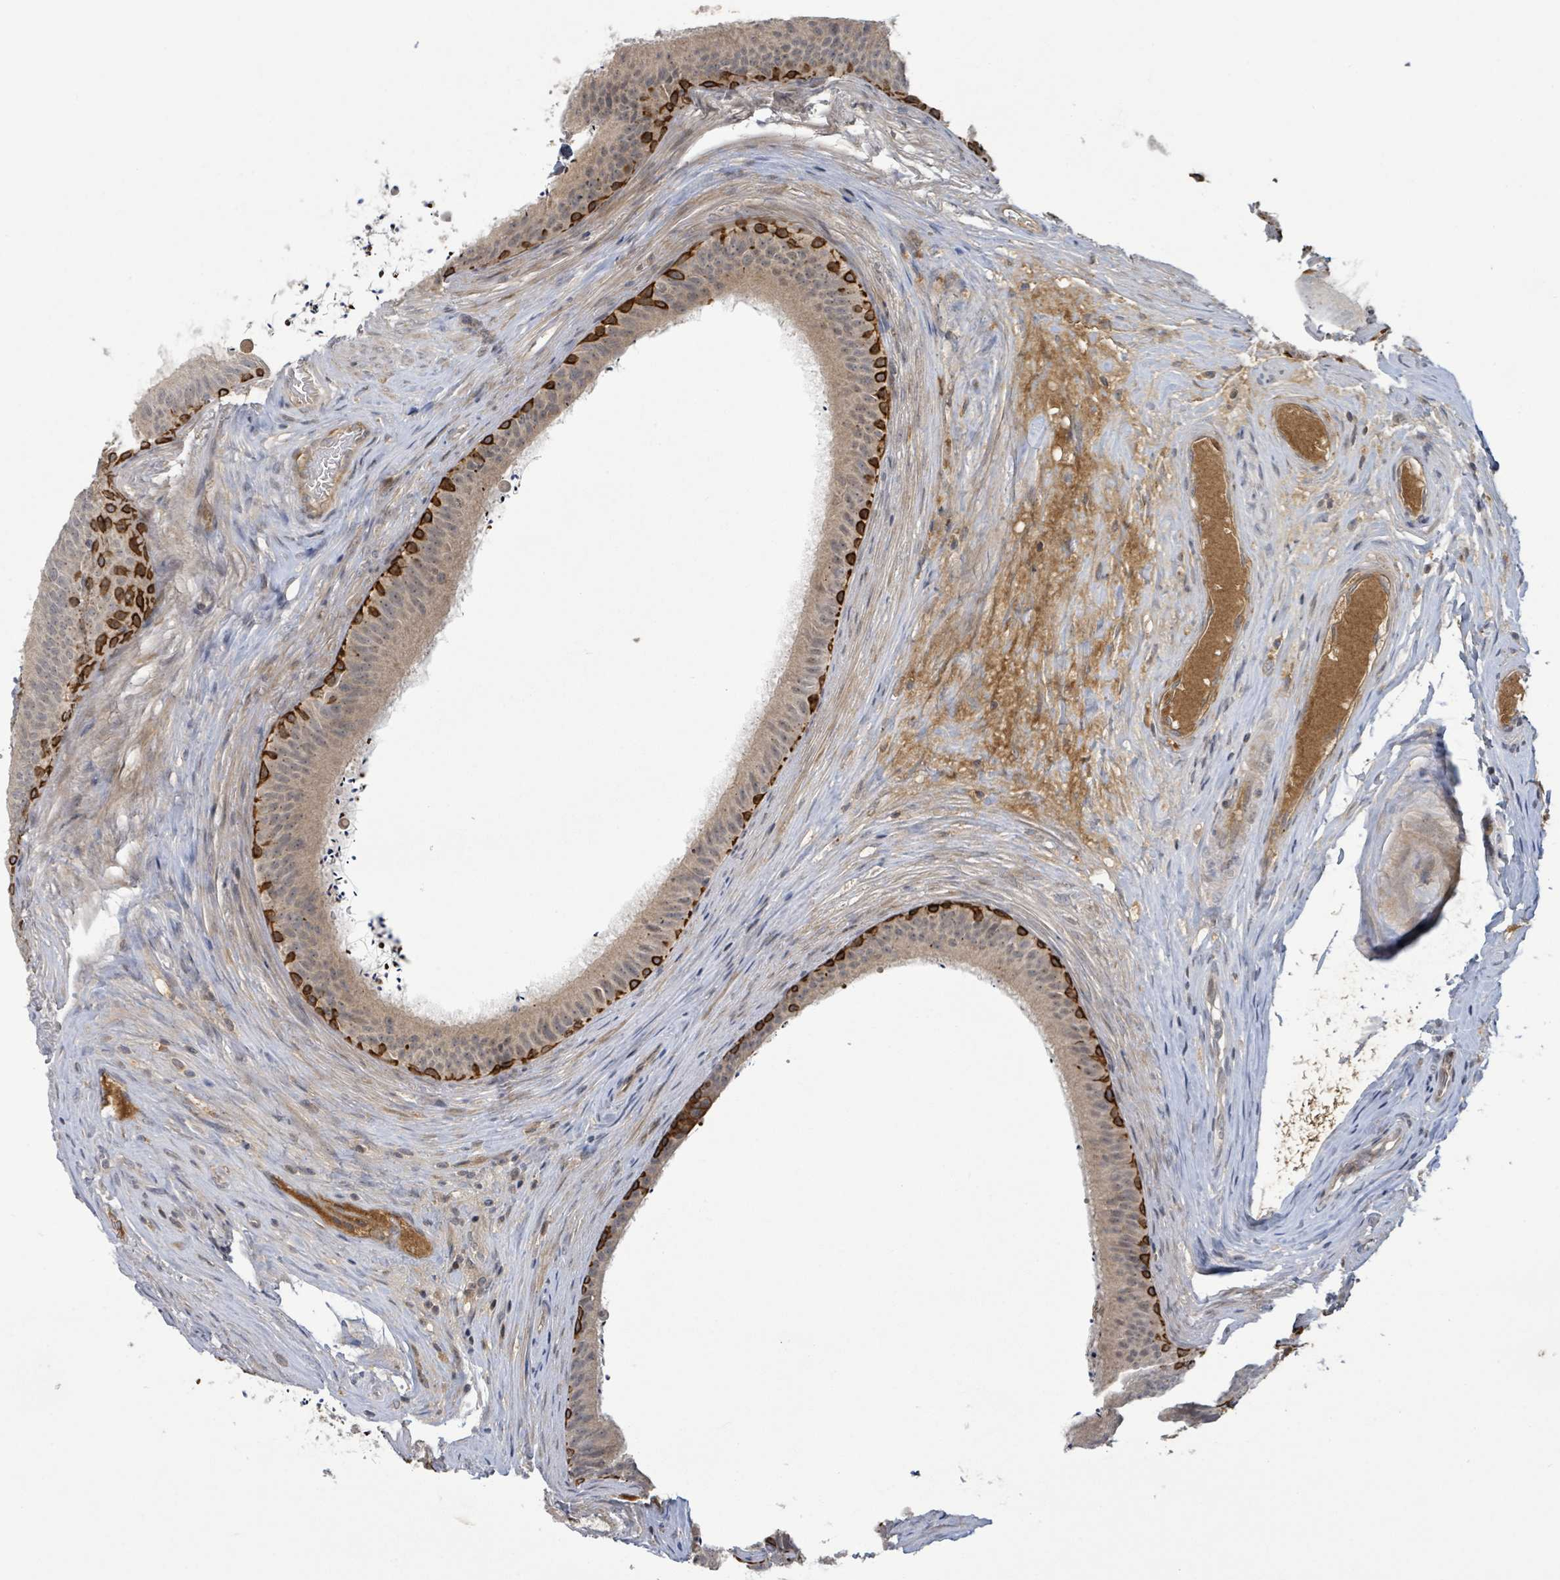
{"staining": {"intensity": "strong", "quantity": "<25%", "location": "cytoplasmic/membranous"}, "tissue": "epididymis", "cell_type": "Glandular cells", "image_type": "normal", "snomed": [{"axis": "morphology", "description": "Normal tissue, NOS"}, {"axis": "topography", "description": "Testis"}, {"axis": "topography", "description": "Epididymis"}], "caption": "An IHC photomicrograph of benign tissue is shown. Protein staining in brown labels strong cytoplasmic/membranous positivity in epididymis within glandular cells. (brown staining indicates protein expression, while blue staining denotes nuclei).", "gene": "ITGA11", "patient": {"sex": "male", "age": 41}}